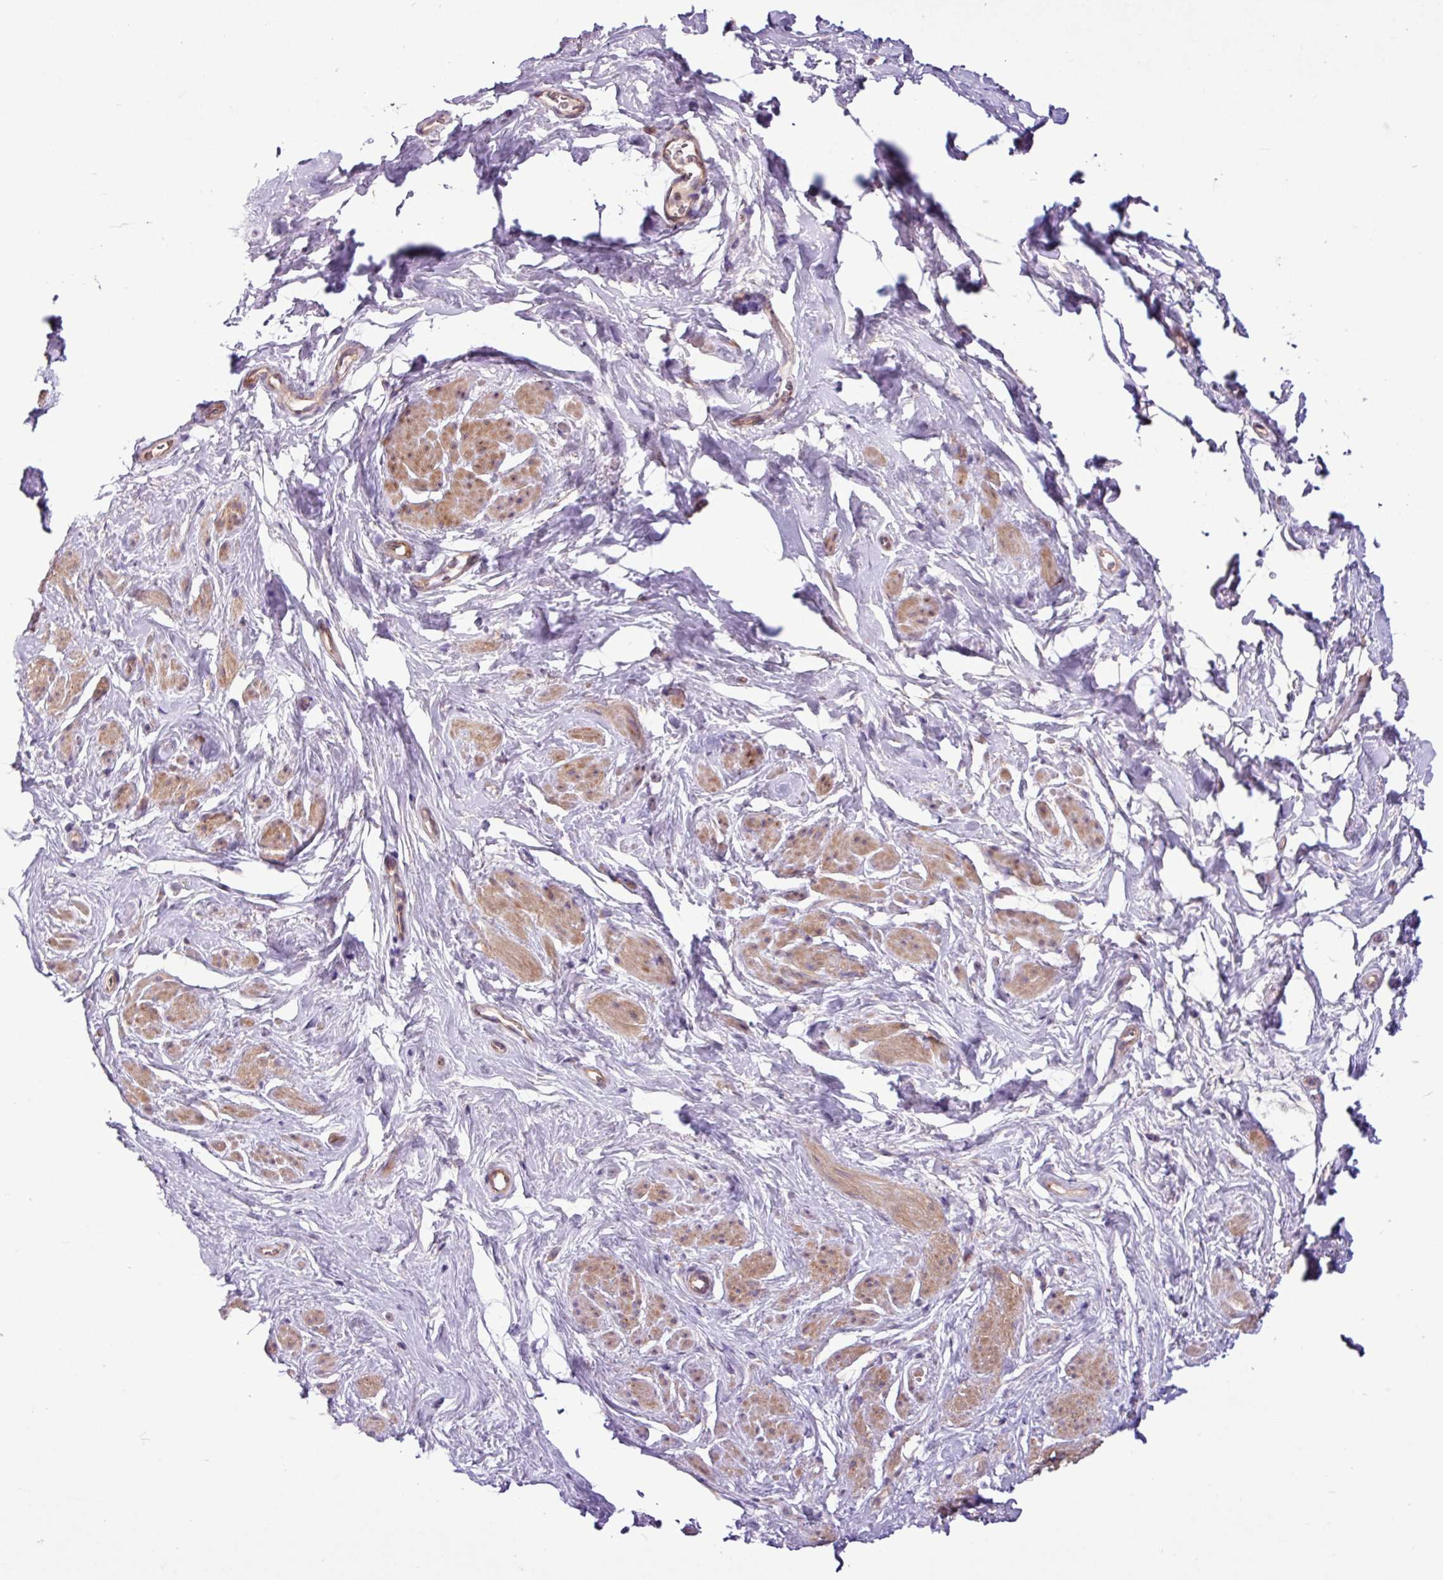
{"staining": {"intensity": "moderate", "quantity": ">75%", "location": "cytoplasmic/membranous"}, "tissue": "smooth muscle", "cell_type": "Smooth muscle cells", "image_type": "normal", "snomed": [{"axis": "morphology", "description": "Normal tissue, NOS"}, {"axis": "topography", "description": "Smooth muscle"}, {"axis": "topography", "description": "Peripheral nerve tissue"}], "caption": "A brown stain shows moderate cytoplasmic/membranous staining of a protein in smooth muscle cells of unremarkable human smooth muscle.", "gene": "MROH2A", "patient": {"sex": "male", "age": 69}}